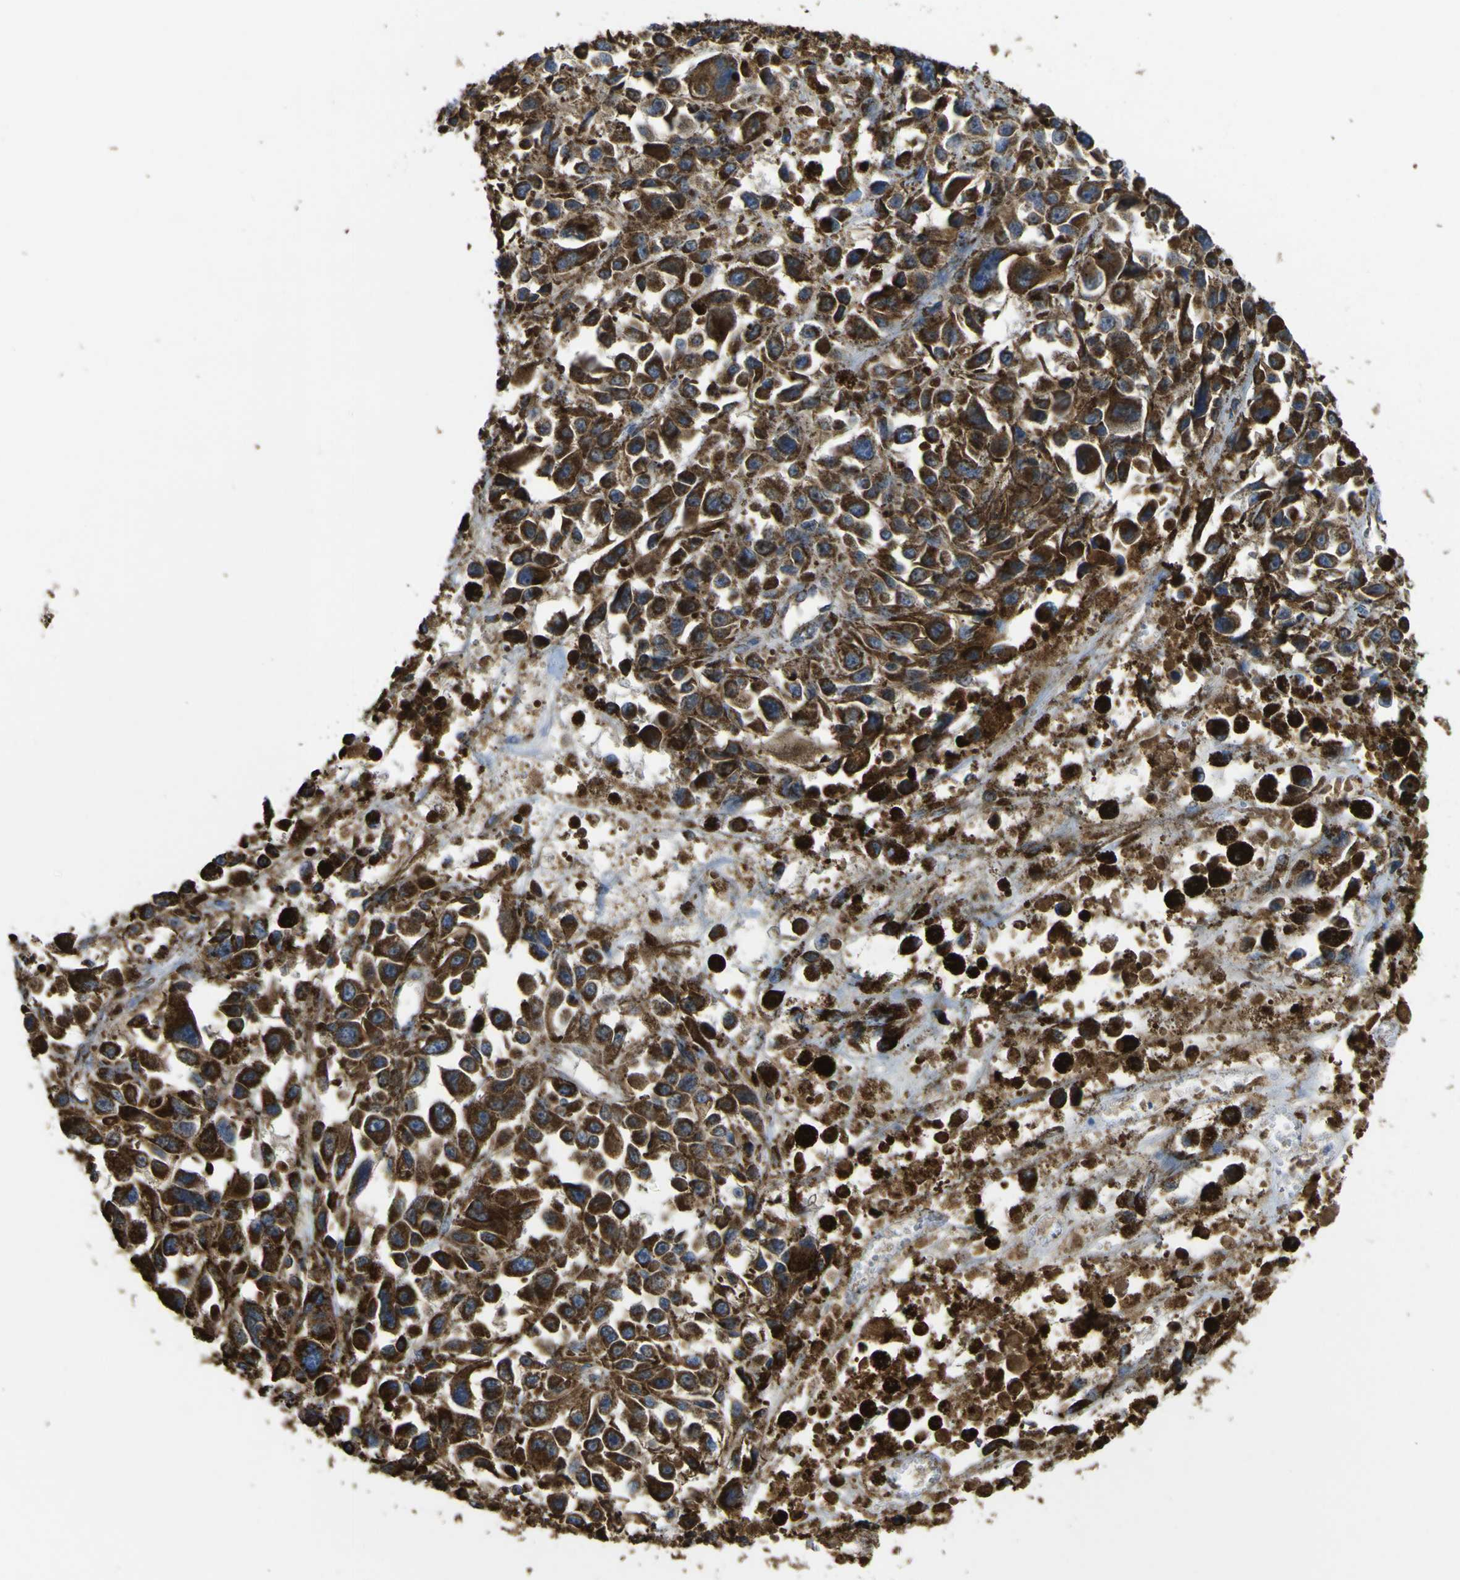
{"staining": {"intensity": "strong", "quantity": ">75%", "location": "cytoplasmic/membranous"}, "tissue": "melanoma", "cell_type": "Tumor cells", "image_type": "cancer", "snomed": [{"axis": "morphology", "description": "Malignant melanoma, Metastatic site"}, {"axis": "topography", "description": "Lymph node"}], "caption": "Human malignant melanoma (metastatic site) stained for a protein (brown) exhibits strong cytoplasmic/membranous positive positivity in about >75% of tumor cells.", "gene": "ACSL3", "patient": {"sex": "male", "age": 59}}